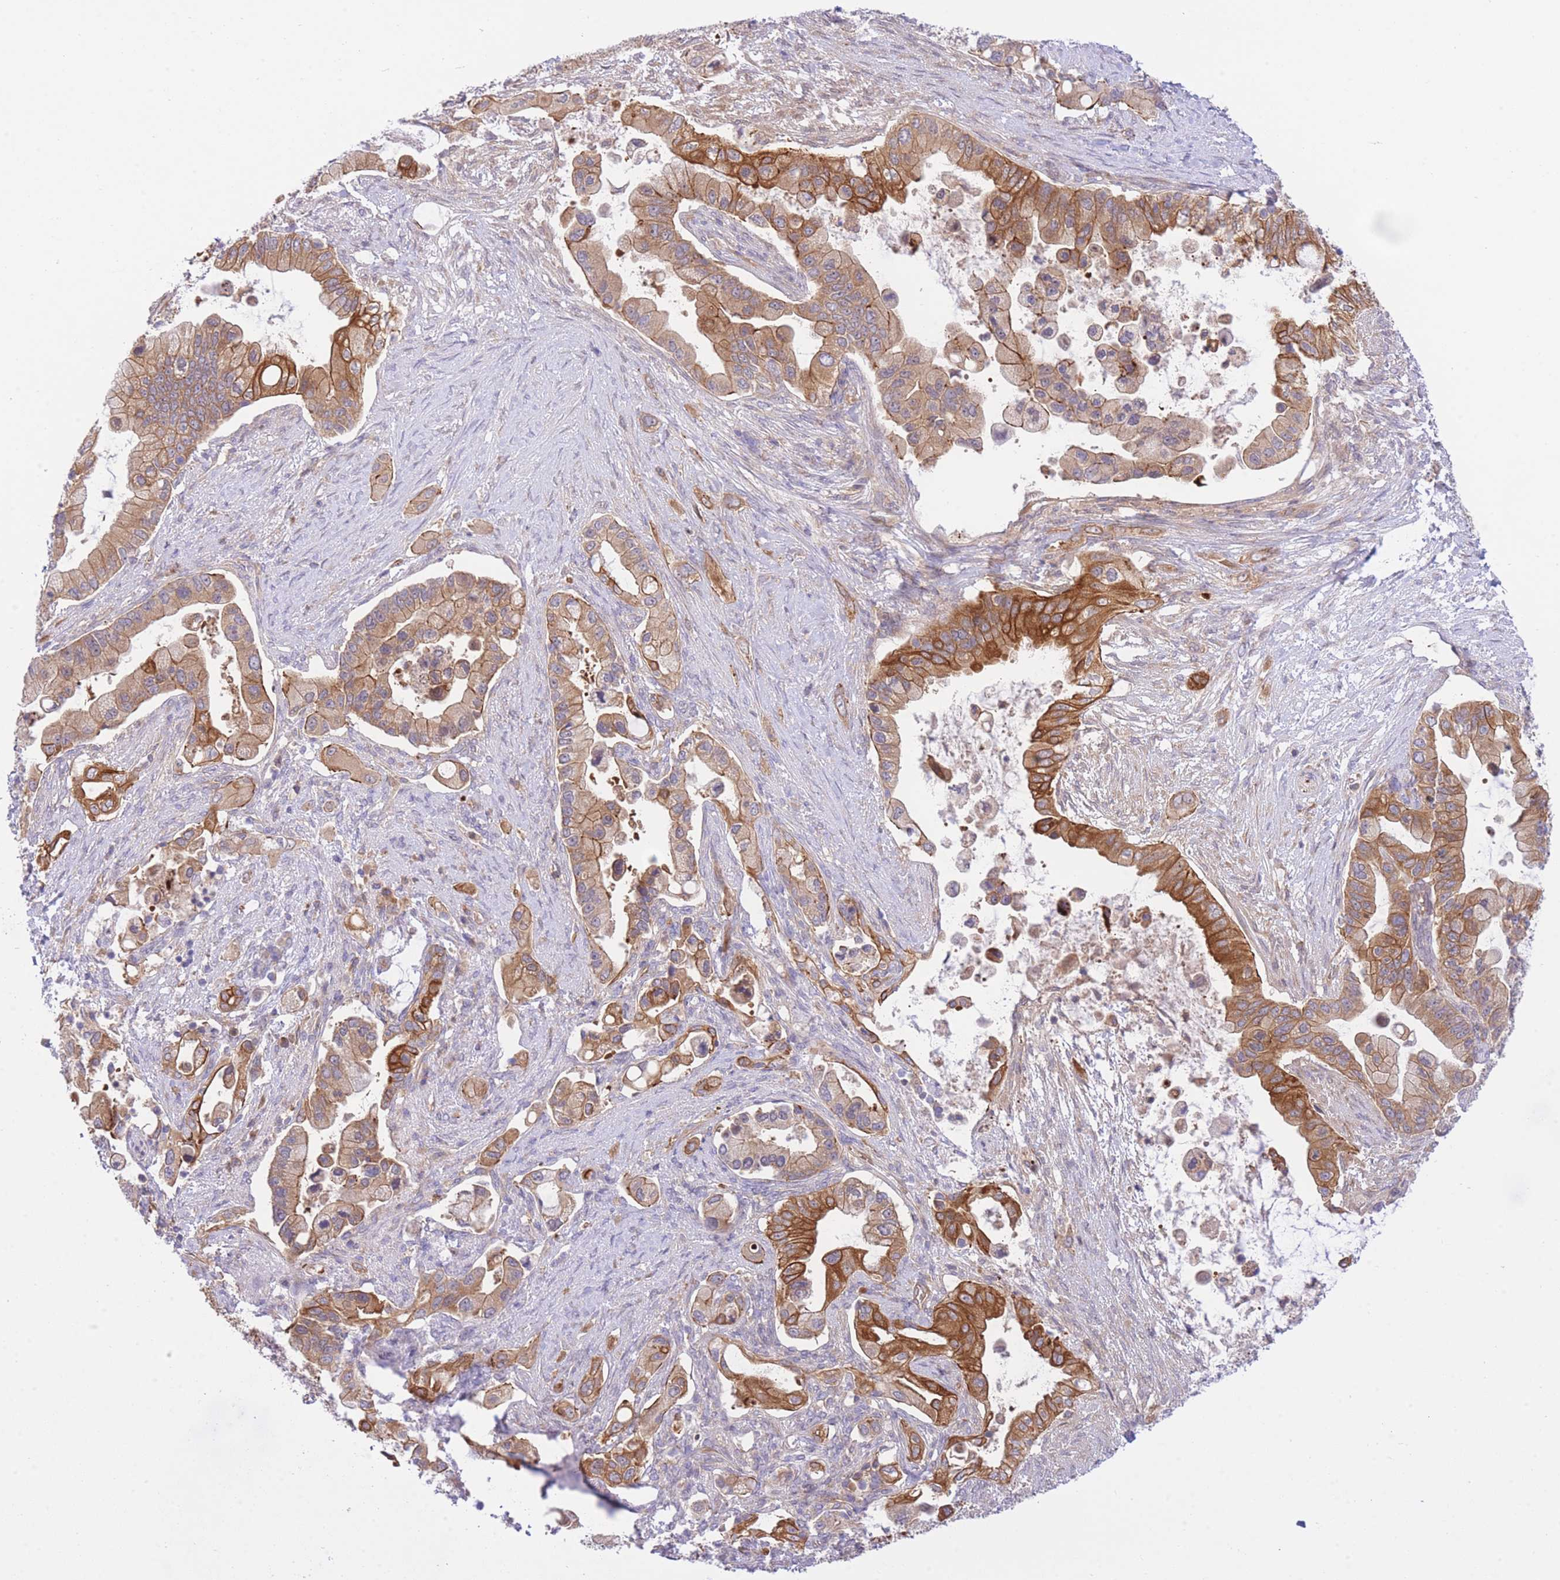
{"staining": {"intensity": "strong", "quantity": "25%-75%", "location": "cytoplasmic/membranous"}, "tissue": "pancreatic cancer", "cell_type": "Tumor cells", "image_type": "cancer", "snomed": [{"axis": "morphology", "description": "Adenocarcinoma, NOS"}, {"axis": "topography", "description": "Pancreas"}], "caption": "IHC of pancreatic cancer demonstrates high levels of strong cytoplasmic/membranous staining in about 25%-75% of tumor cells.", "gene": "EIF2B2", "patient": {"sex": "male", "age": 57}}